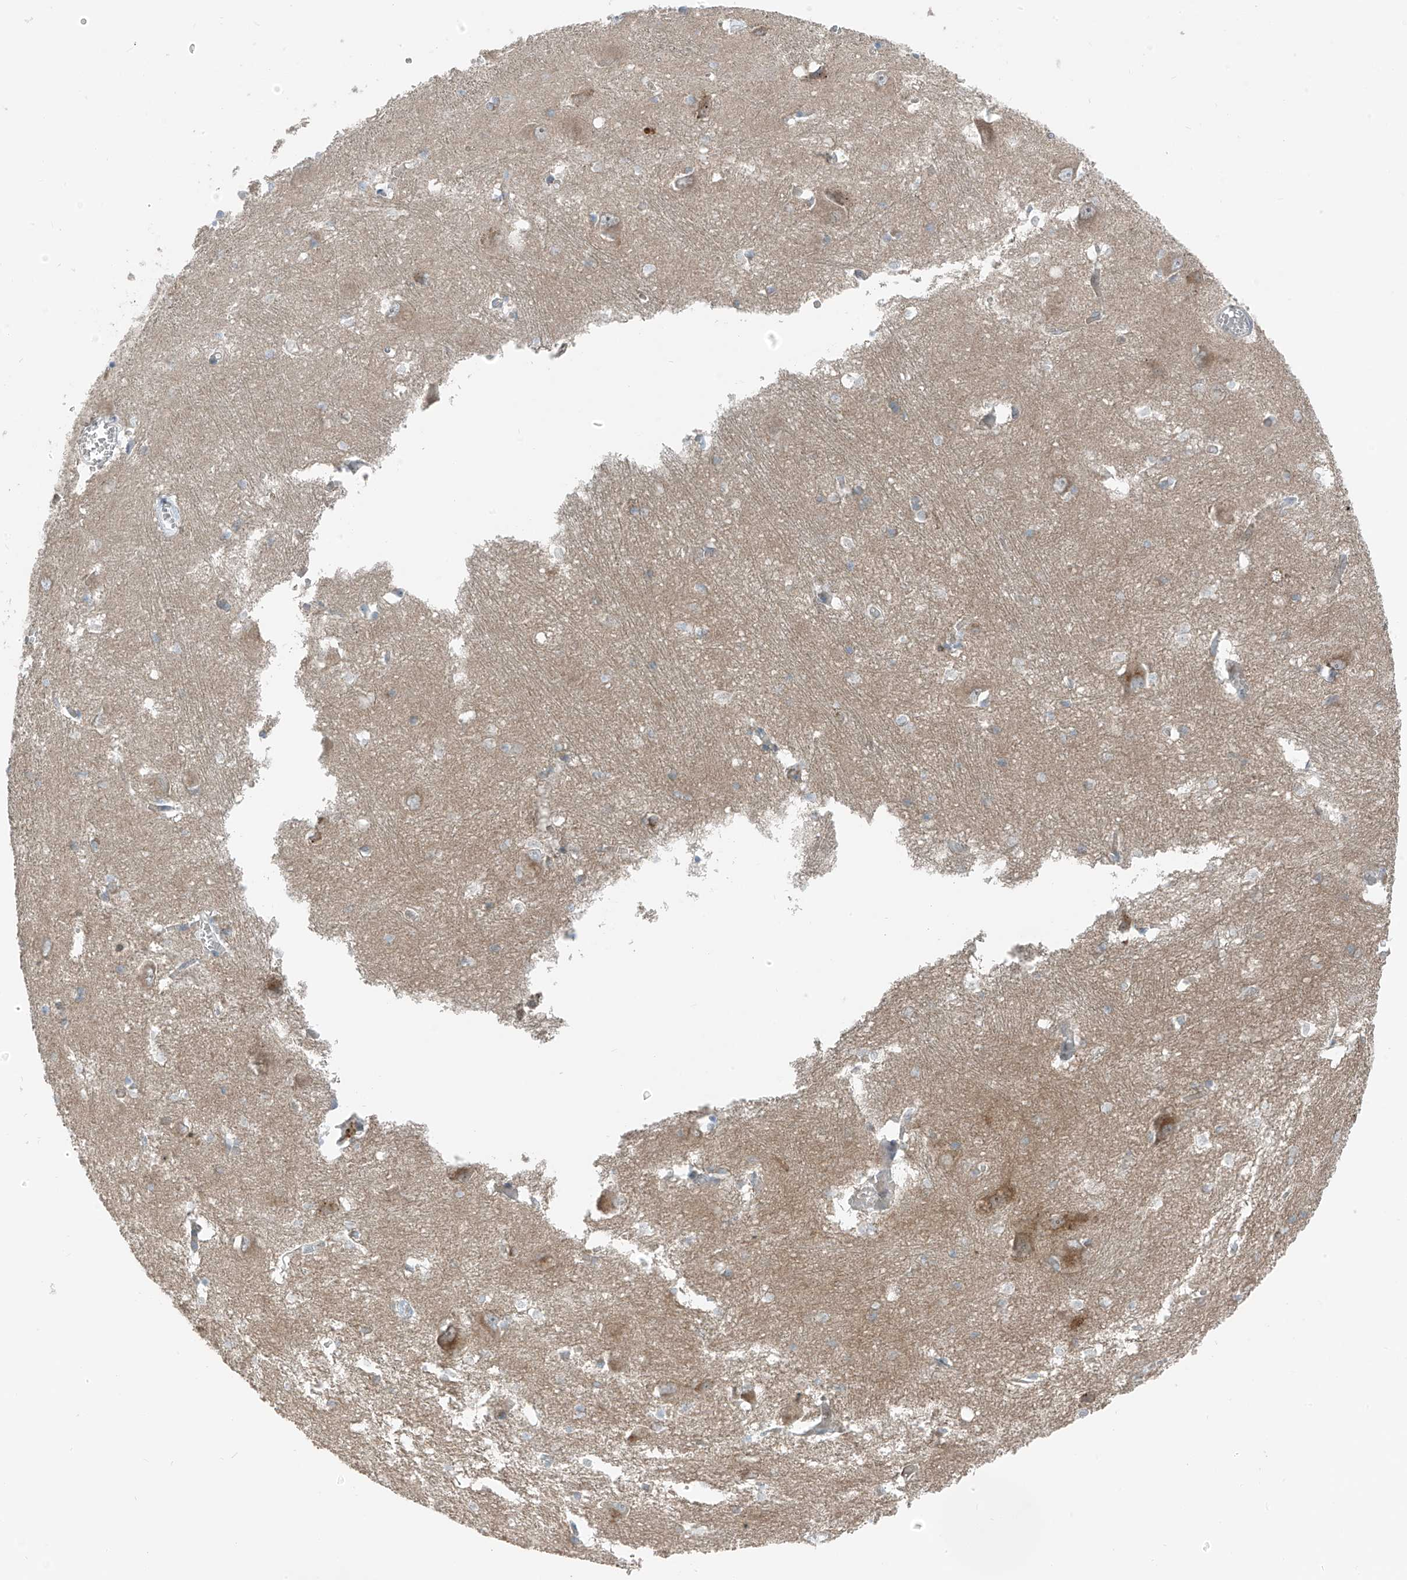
{"staining": {"intensity": "negative", "quantity": "none", "location": "none"}, "tissue": "caudate", "cell_type": "Glial cells", "image_type": "normal", "snomed": [{"axis": "morphology", "description": "Normal tissue, NOS"}, {"axis": "topography", "description": "Lateral ventricle wall"}], "caption": "Glial cells show no significant protein staining in normal caudate. (Immunohistochemistry, brightfield microscopy, high magnification).", "gene": "SLC12A6", "patient": {"sex": "male", "age": 37}}